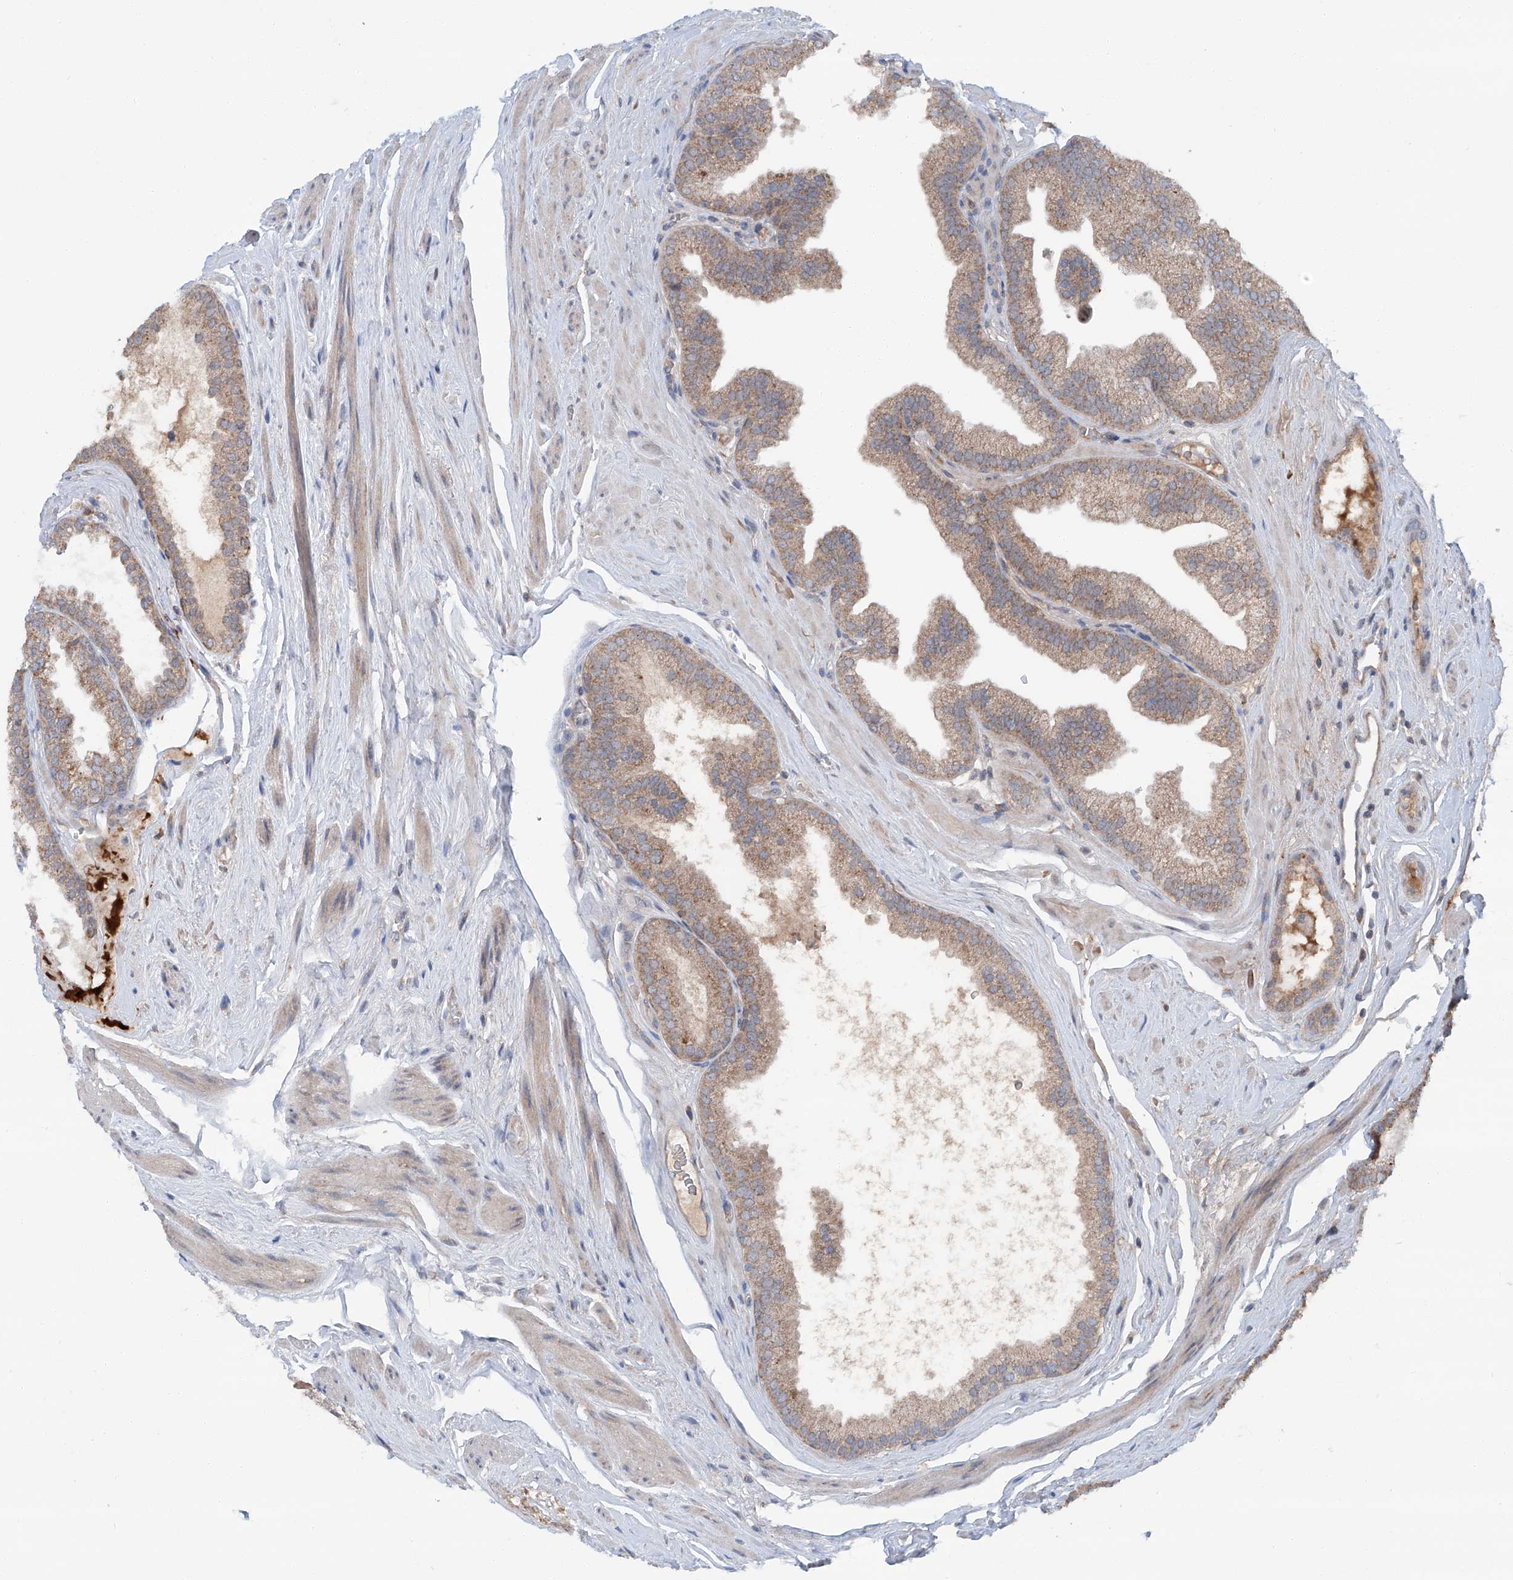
{"staining": {"intensity": "moderate", "quantity": ">75%", "location": "cytoplasmic/membranous"}, "tissue": "prostate cancer", "cell_type": "Tumor cells", "image_type": "cancer", "snomed": [{"axis": "morphology", "description": "Adenocarcinoma, Low grade"}, {"axis": "topography", "description": "Prostate"}], "caption": "Prostate cancer tissue demonstrates moderate cytoplasmic/membranous positivity in approximately >75% of tumor cells", "gene": "SIX4", "patient": {"sex": "male", "age": 62}}